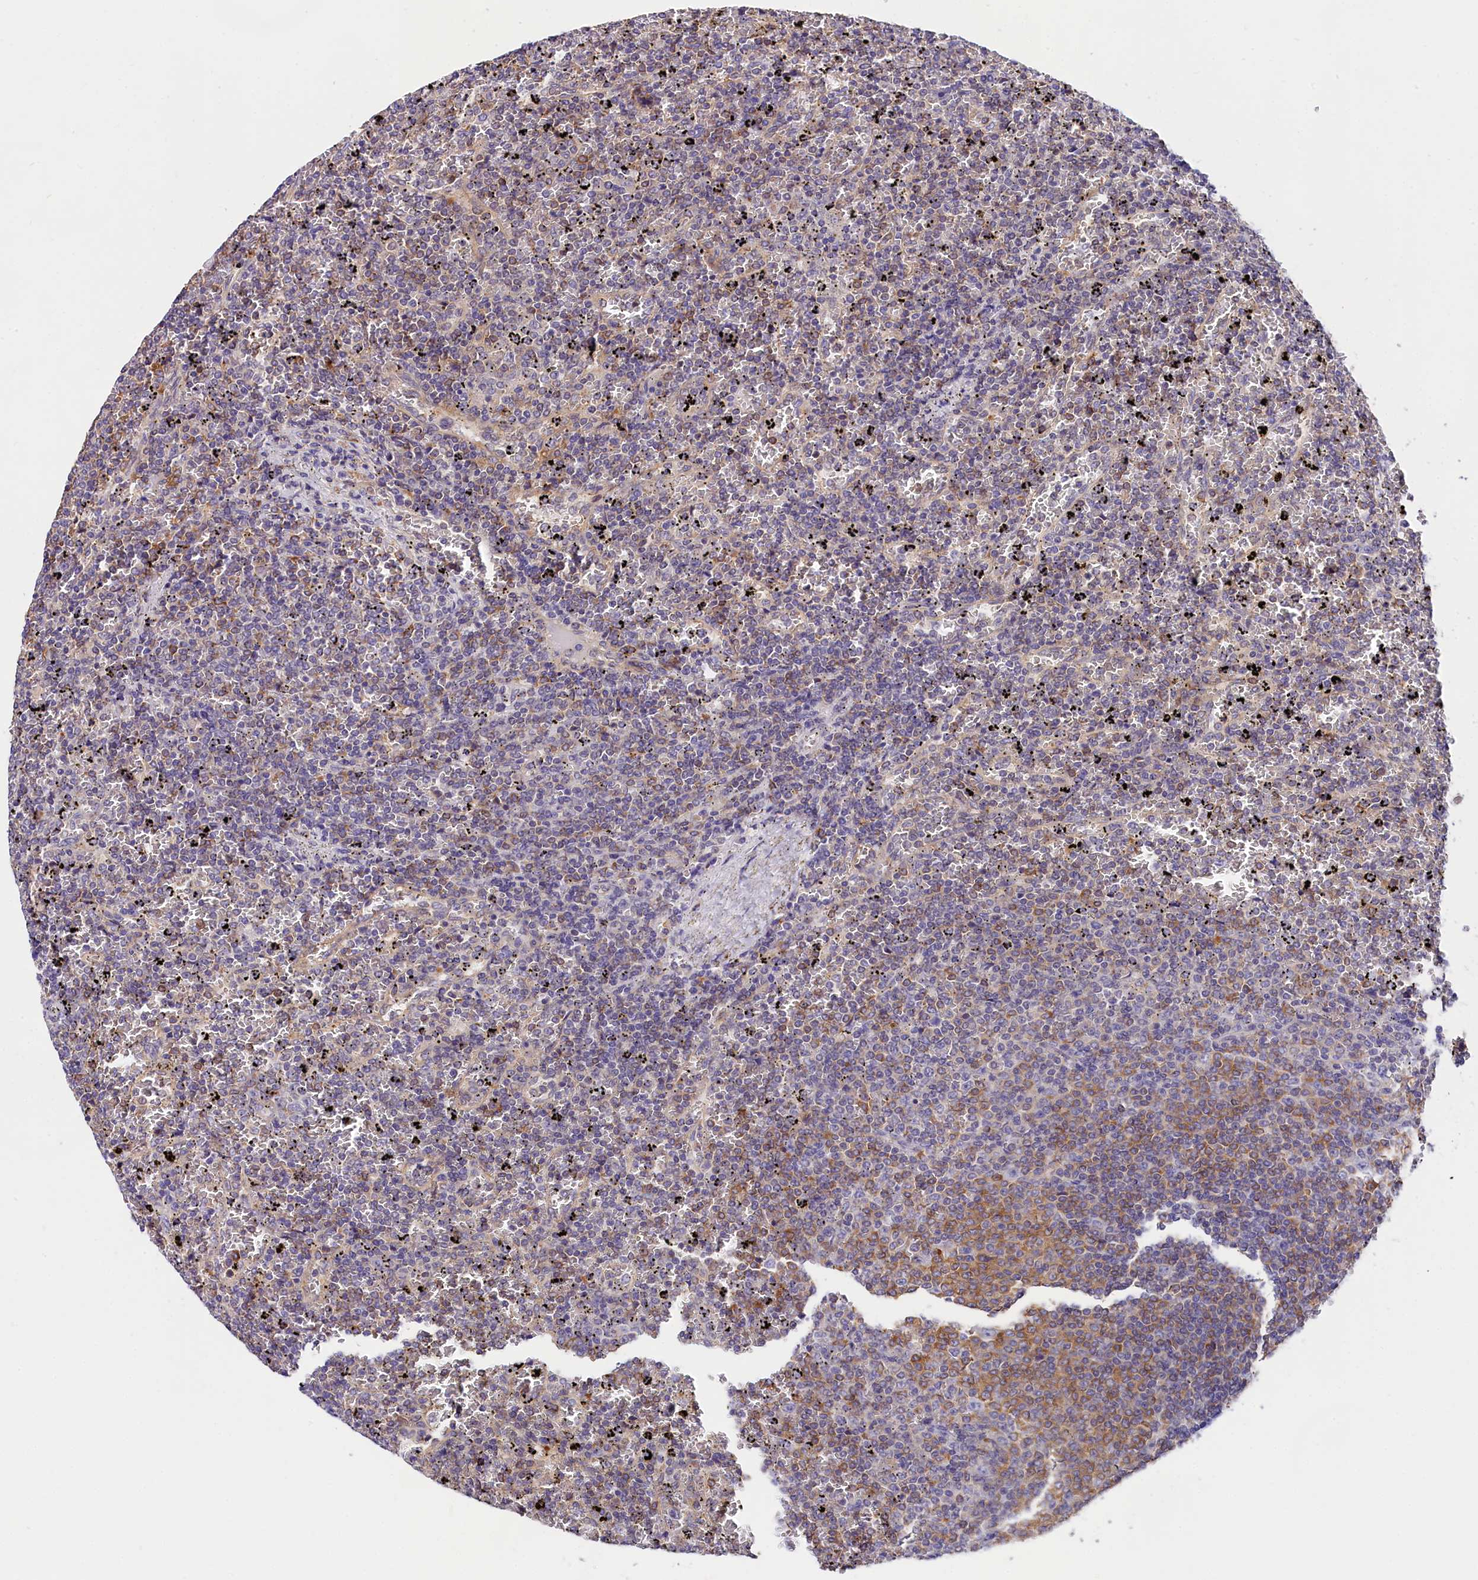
{"staining": {"intensity": "negative", "quantity": "none", "location": "none"}, "tissue": "lymphoma", "cell_type": "Tumor cells", "image_type": "cancer", "snomed": [{"axis": "morphology", "description": "Malignant lymphoma, non-Hodgkin's type, Low grade"}, {"axis": "topography", "description": "Spleen"}], "caption": "Immunohistochemistry image of neoplastic tissue: human malignant lymphoma, non-Hodgkin's type (low-grade) stained with DAB shows no significant protein positivity in tumor cells. The staining was performed using DAB (3,3'-diaminobenzidine) to visualize the protein expression in brown, while the nuclei were stained in blue with hematoxylin (Magnification: 20x).", "gene": "OAS3", "patient": {"sex": "female", "age": 77}}